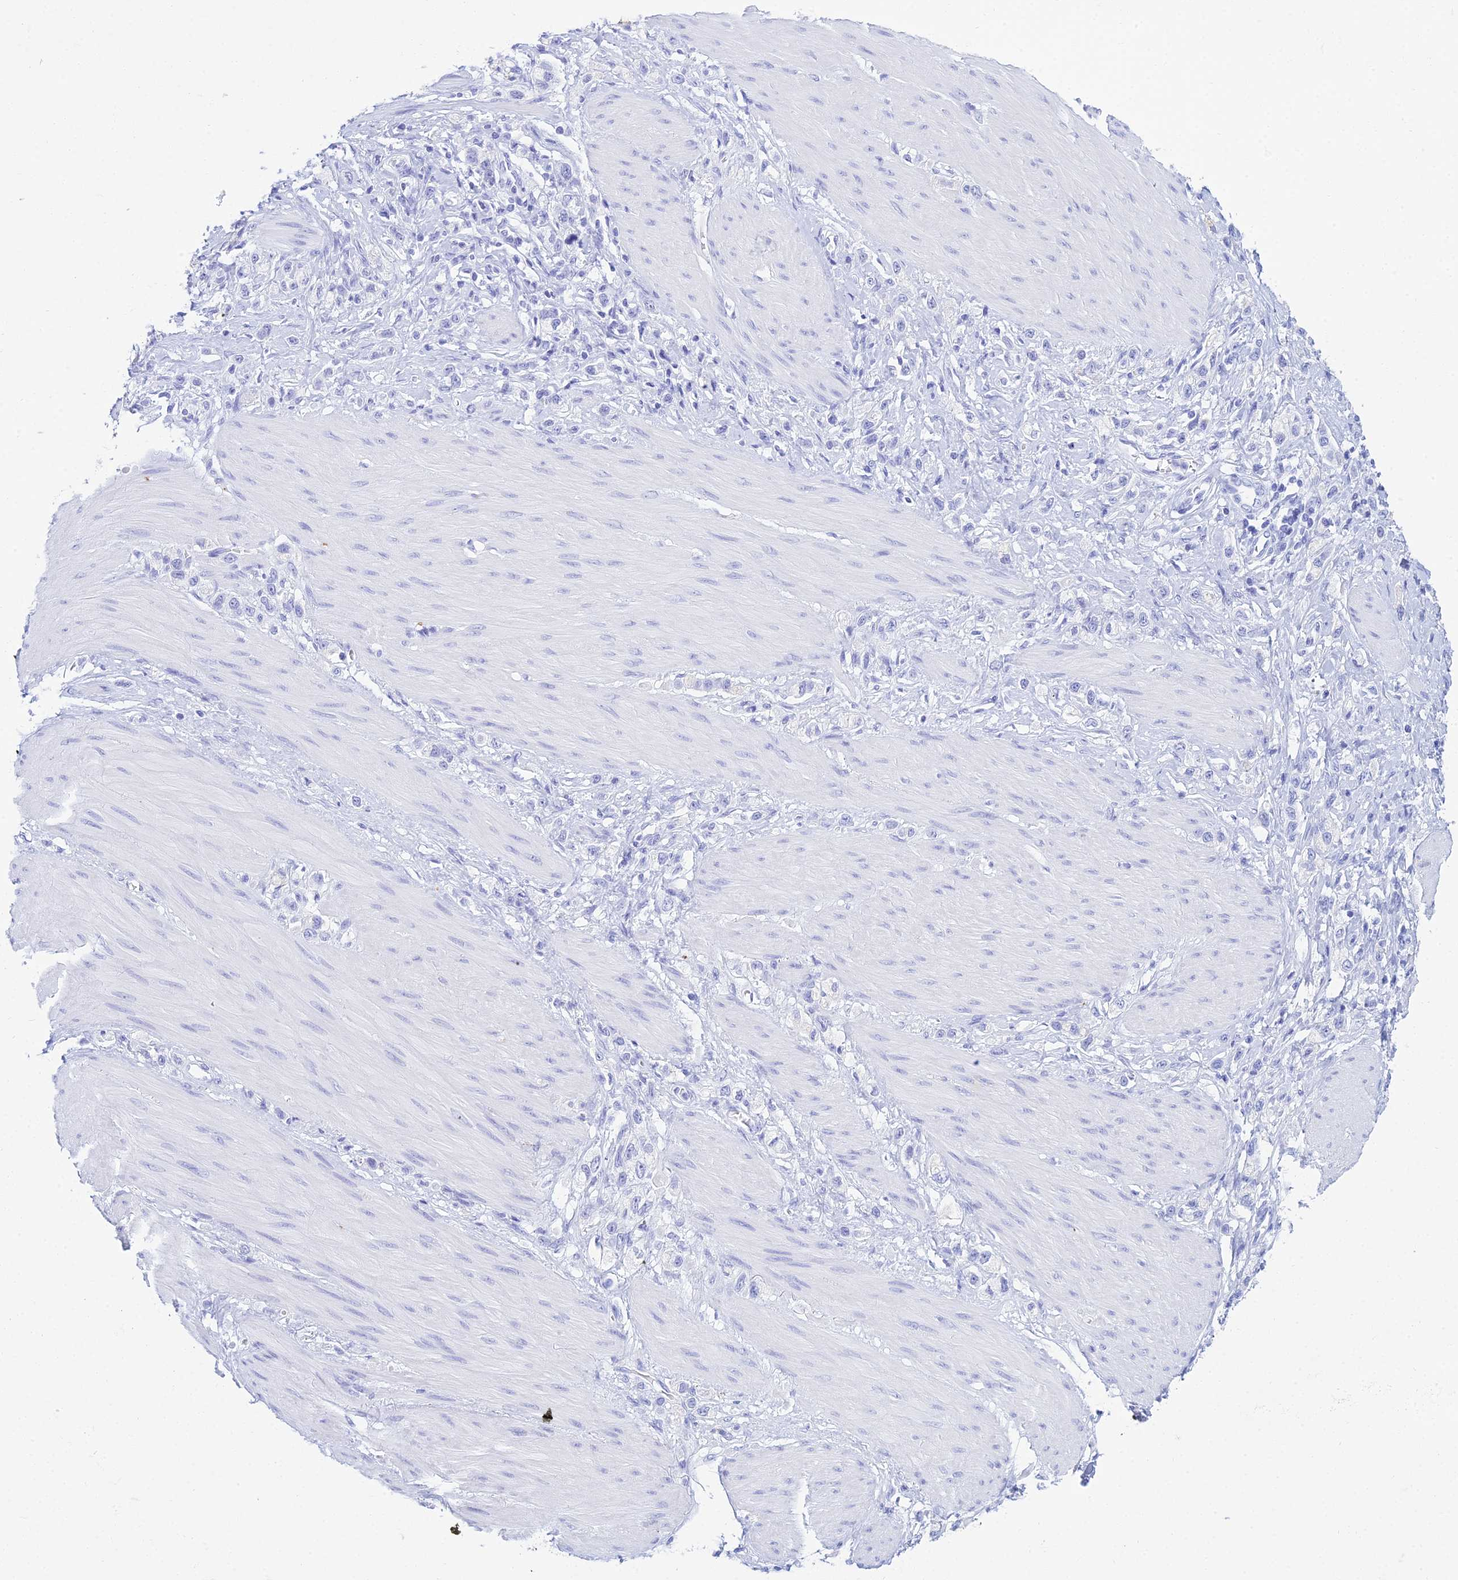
{"staining": {"intensity": "negative", "quantity": "none", "location": "none"}, "tissue": "stomach cancer", "cell_type": "Tumor cells", "image_type": "cancer", "snomed": [{"axis": "morphology", "description": "Adenocarcinoma, NOS"}, {"axis": "topography", "description": "Stomach"}], "caption": "Immunohistochemistry image of neoplastic tissue: human stomach cancer (adenocarcinoma) stained with DAB (3,3'-diaminobenzidine) displays no significant protein positivity in tumor cells.", "gene": "PATE4", "patient": {"sex": "female", "age": 65}}